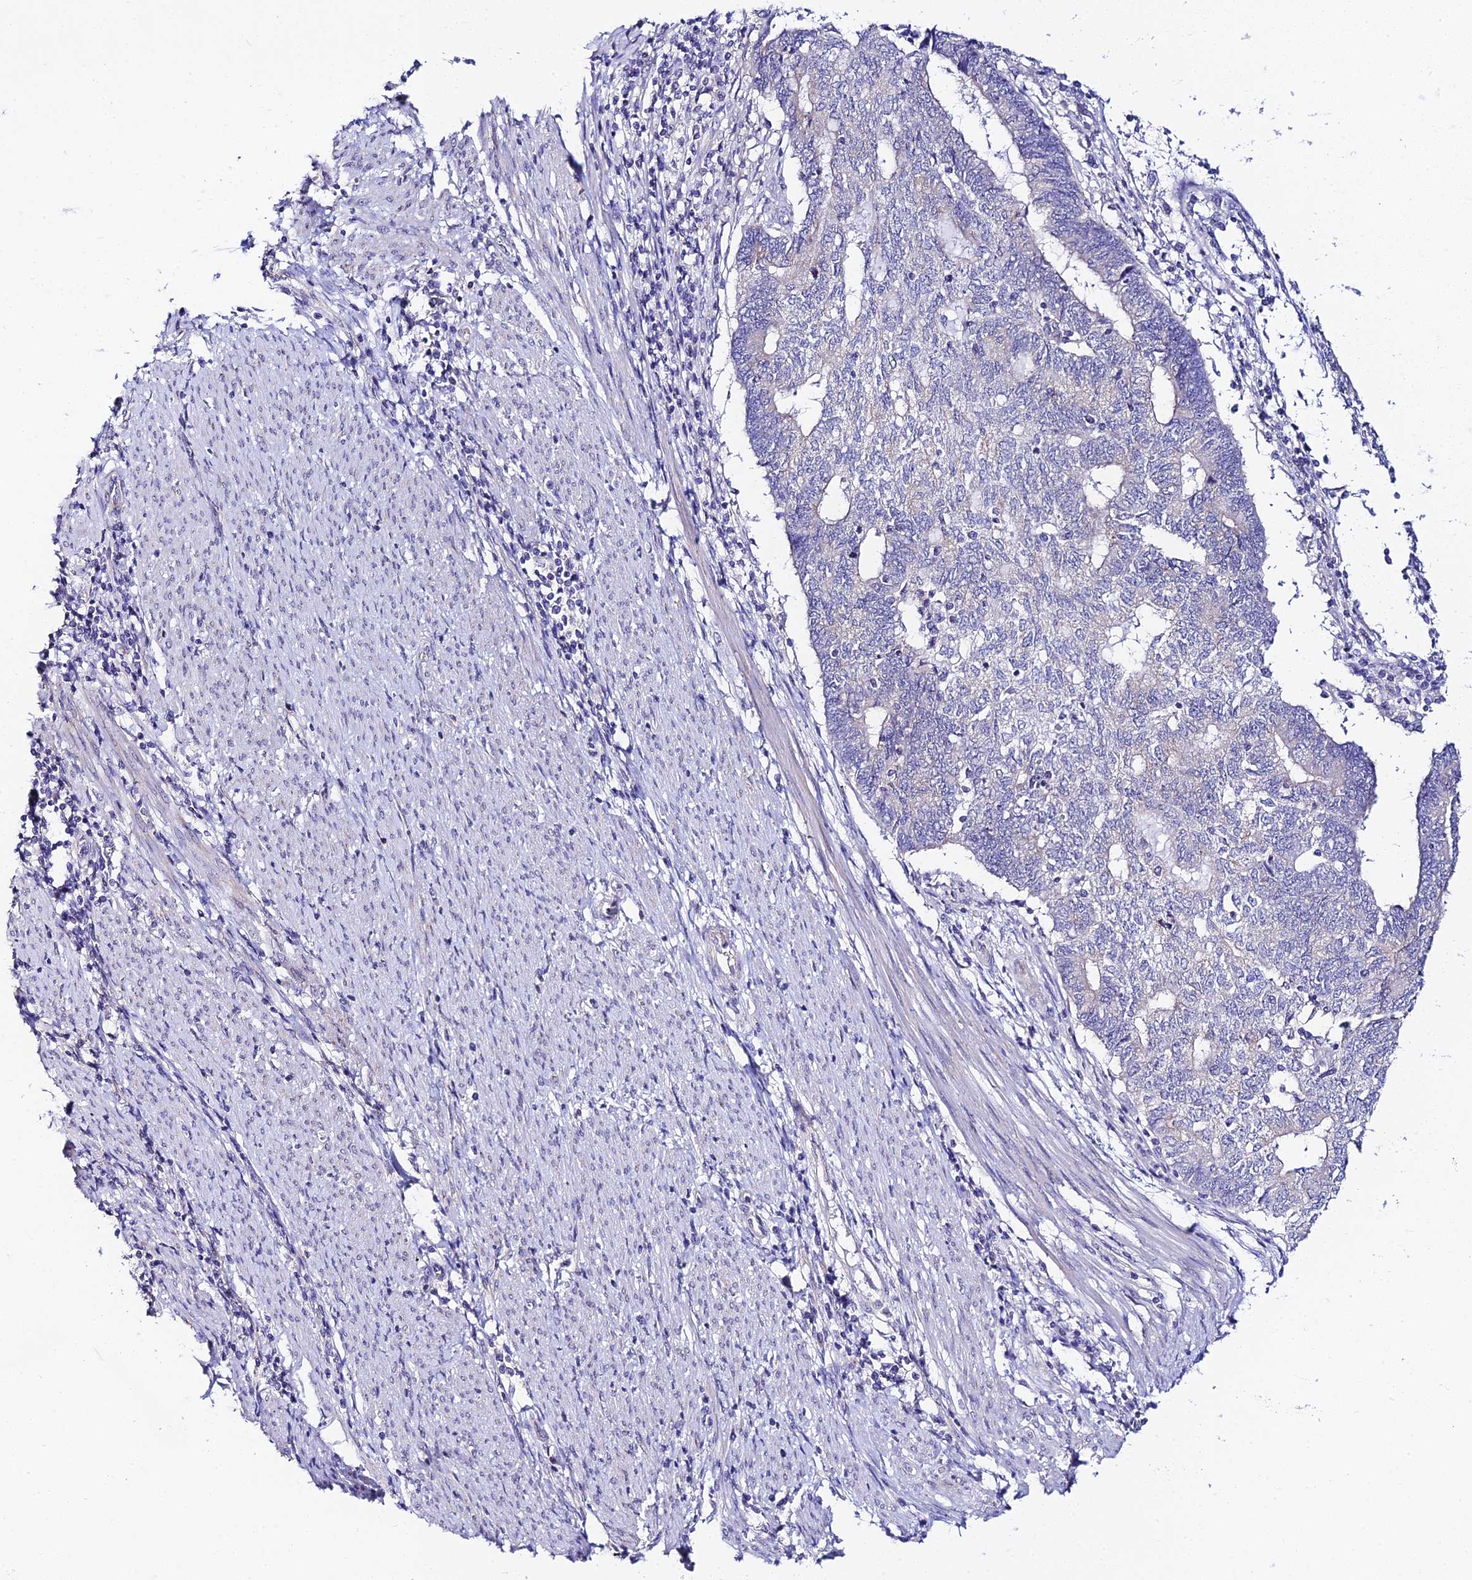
{"staining": {"intensity": "negative", "quantity": "none", "location": "none"}, "tissue": "endometrial cancer", "cell_type": "Tumor cells", "image_type": "cancer", "snomed": [{"axis": "morphology", "description": "Adenocarcinoma, NOS"}, {"axis": "topography", "description": "Uterus"}, {"axis": "topography", "description": "Endometrium"}], "caption": "This is an immunohistochemistry (IHC) photomicrograph of human endometrial cancer. There is no expression in tumor cells.", "gene": "ATG16L2", "patient": {"sex": "female", "age": 70}}